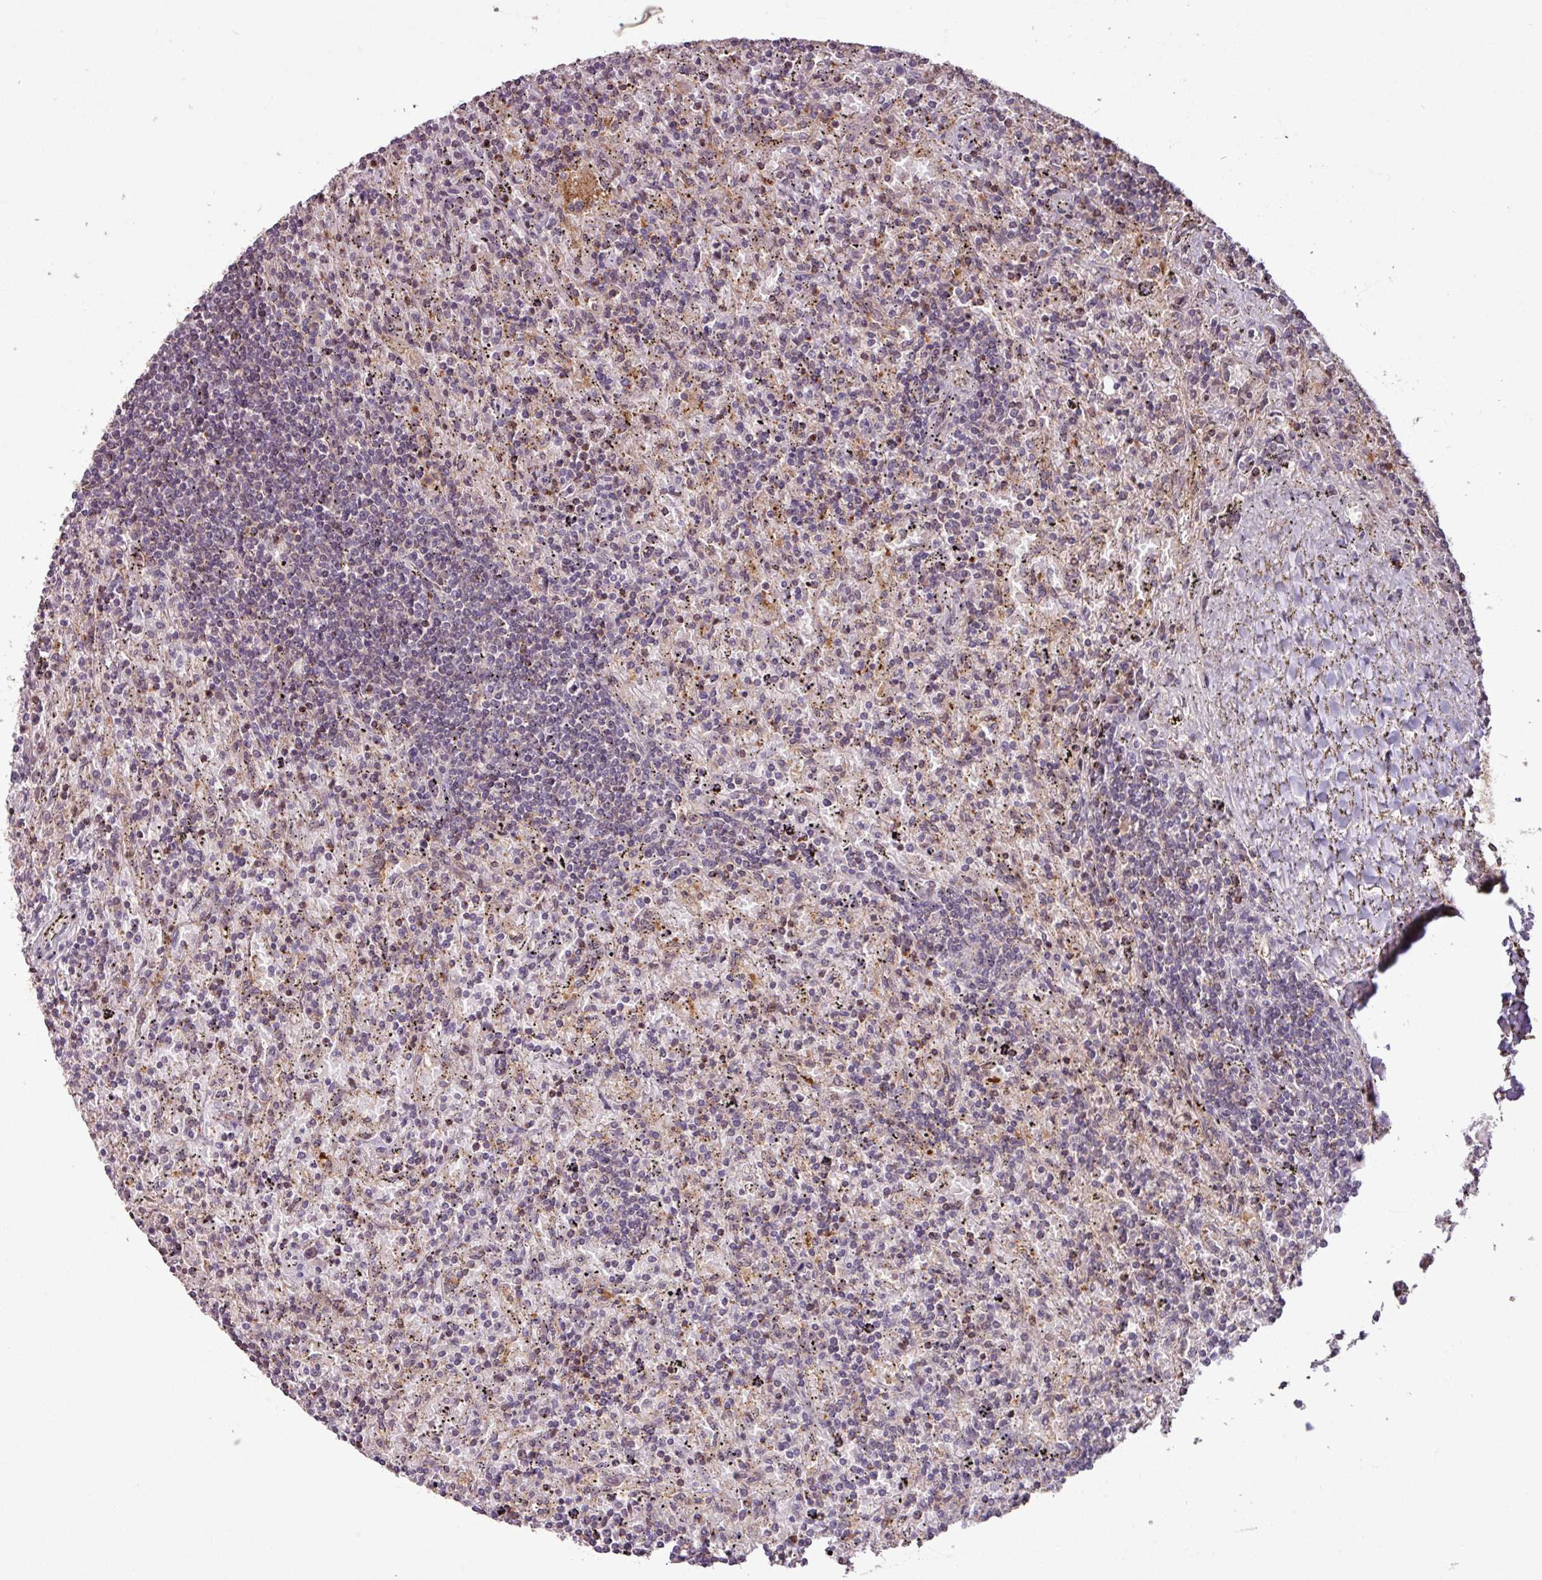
{"staining": {"intensity": "negative", "quantity": "none", "location": "none"}, "tissue": "lymphoma", "cell_type": "Tumor cells", "image_type": "cancer", "snomed": [{"axis": "morphology", "description": "Malignant lymphoma, non-Hodgkin's type, Low grade"}, {"axis": "topography", "description": "Spleen"}], "caption": "Photomicrograph shows no protein expression in tumor cells of lymphoma tissue.", "gene": "OR6B1", "patient": {"sex": "male", "age": 76}}